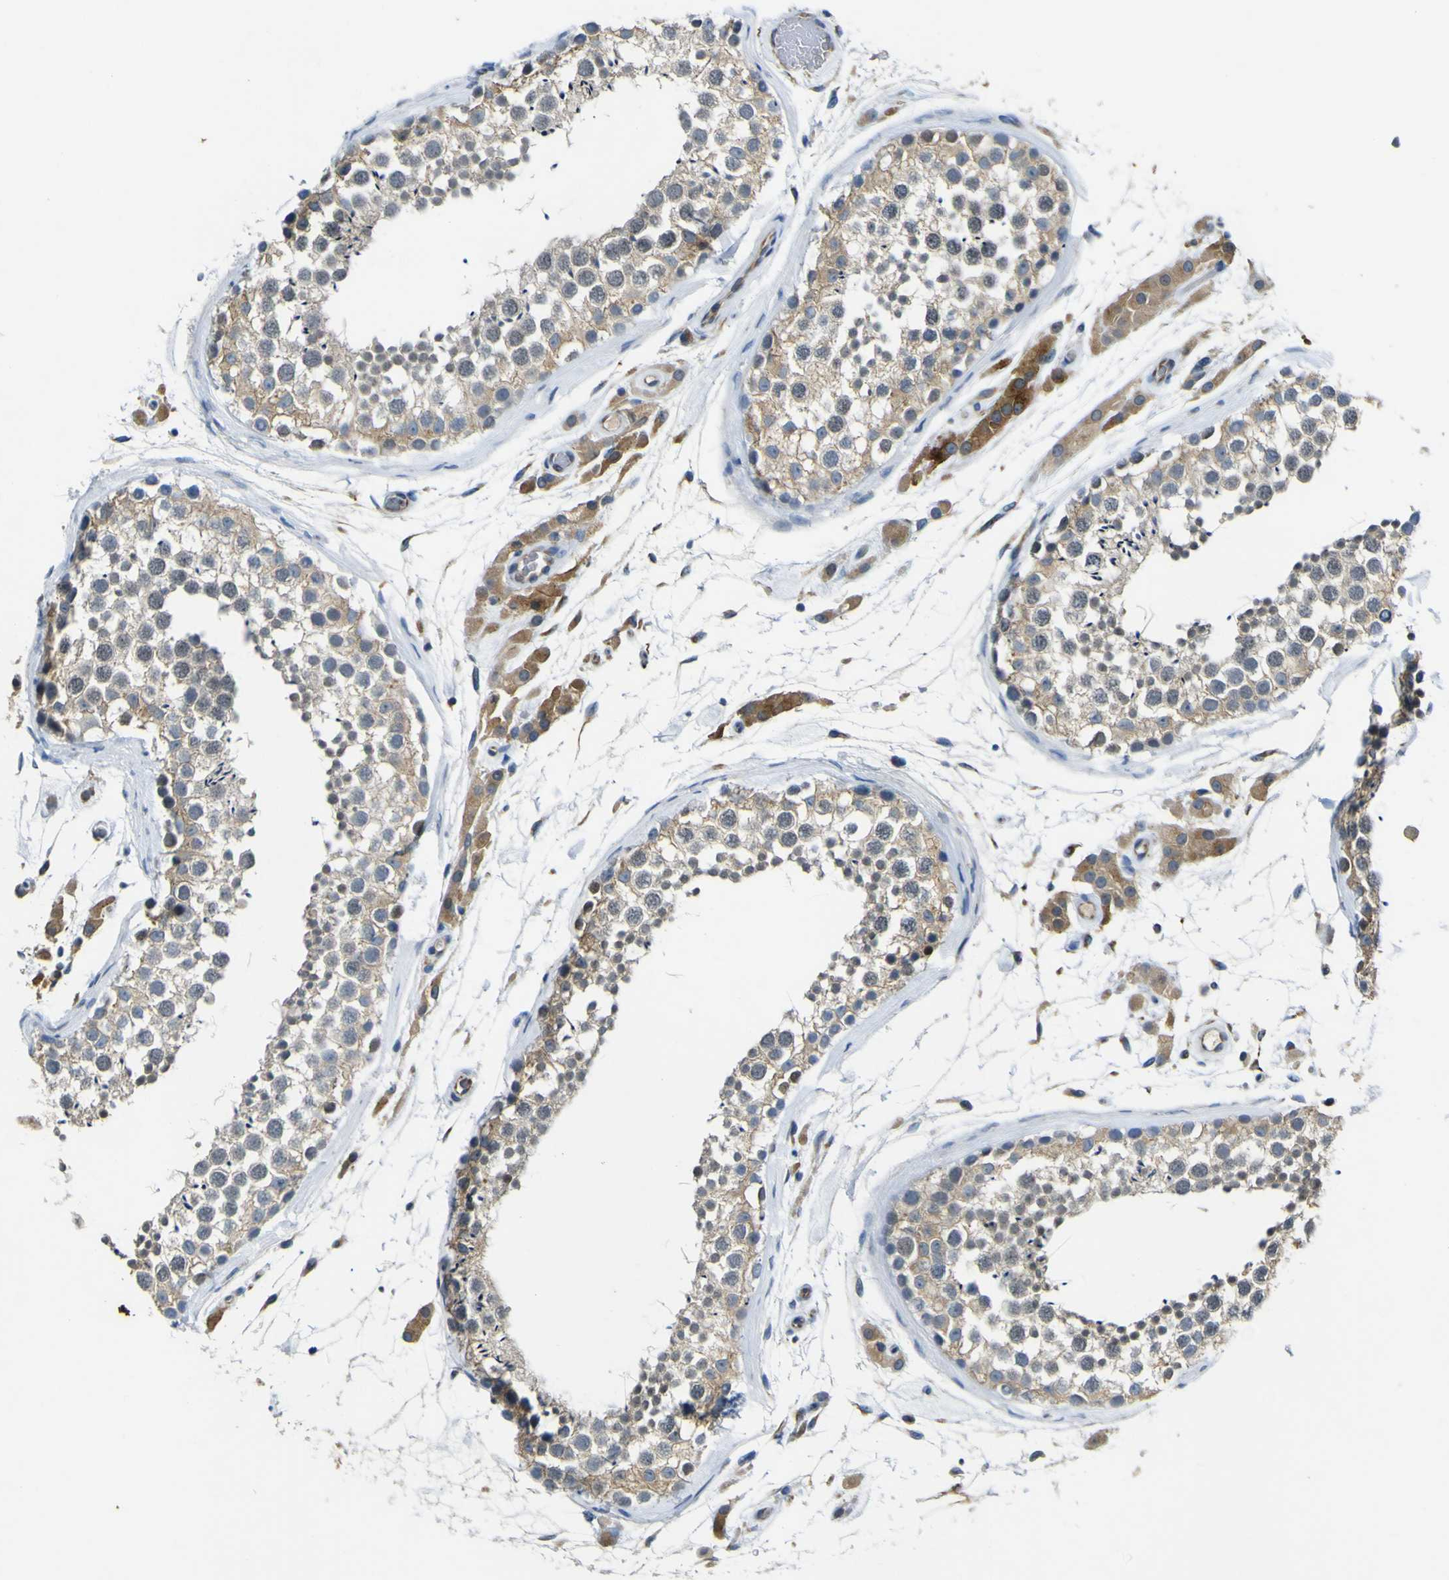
{"staining": {"intensity": "weak", "quantity": "25%-75%", "location": "cytoplasmic/membranous"}, "tissue": "testis", "cell_type": "Cells in seminiferous ducts", "image_type": "normal", "snomed": [{"axis": "morphology", "description": "Normal tissue, NOS"}, {"axis": "topography", "description": "Testis"}], "caption": "Testis stained for a protein (brown) displays weak cytoplasmic/membranous positive positivity in about 25%-75% of cells in seminiferous ducts.", "gene": "LDLR", "patient": {"sex": "male", "age": 46}}